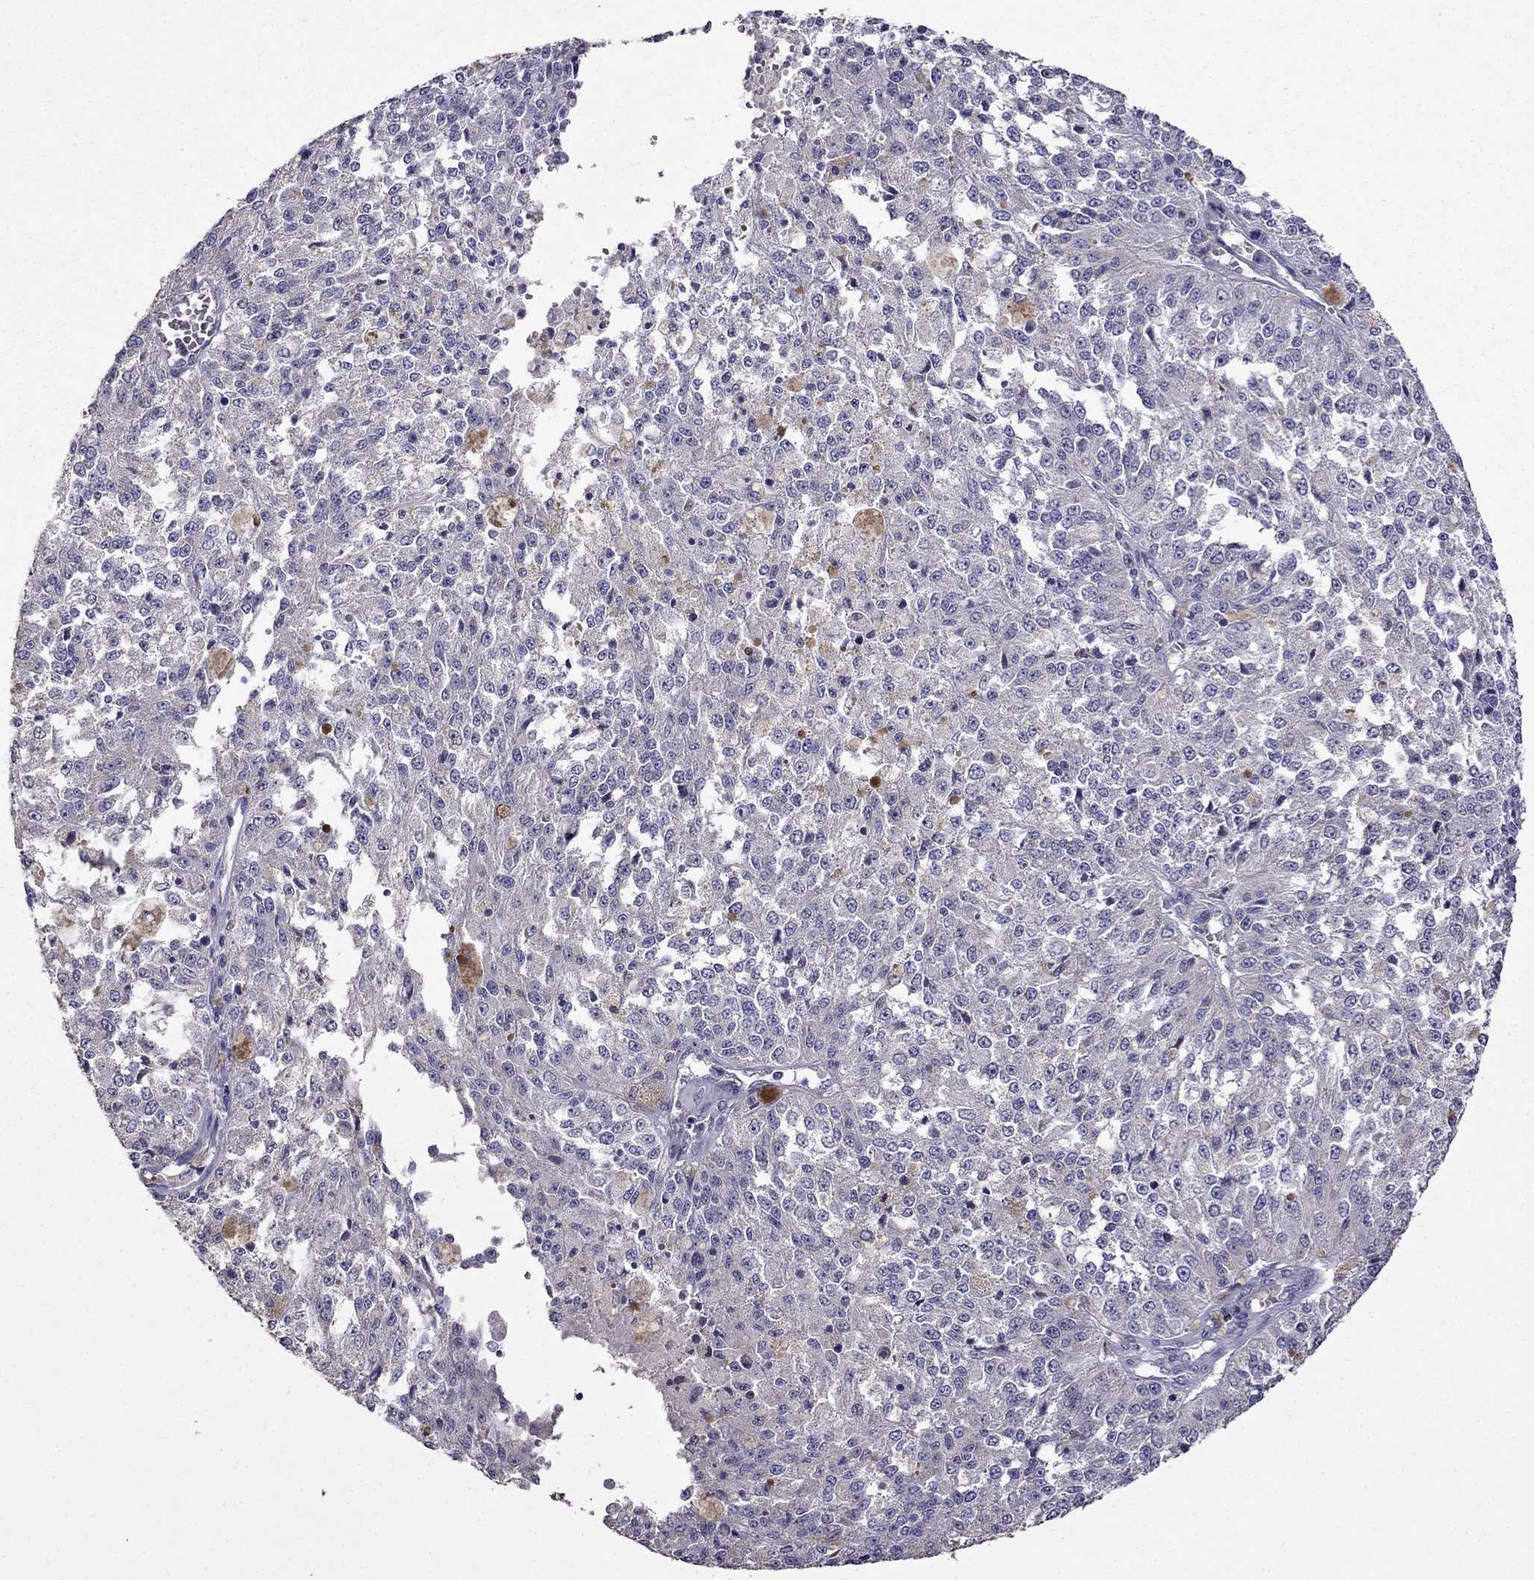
{"staining": {"intensity": "negative", "quantity": "none", "location": "none"}, "tissue": "melanoma", "cell_type": "Tumor cells", "image_type": "cancer", "snomed": [{"axis": "morphology", "description": "Malignant melanoma, Metastatic site"}, {"axis": "topography", "description": "Lymph node"}], "caption": "There is no significant expression in tumor cells of malignant melanoma (metastatic site).", "gene": "AK5", "patient": {"sex": "female", "age": 64}}